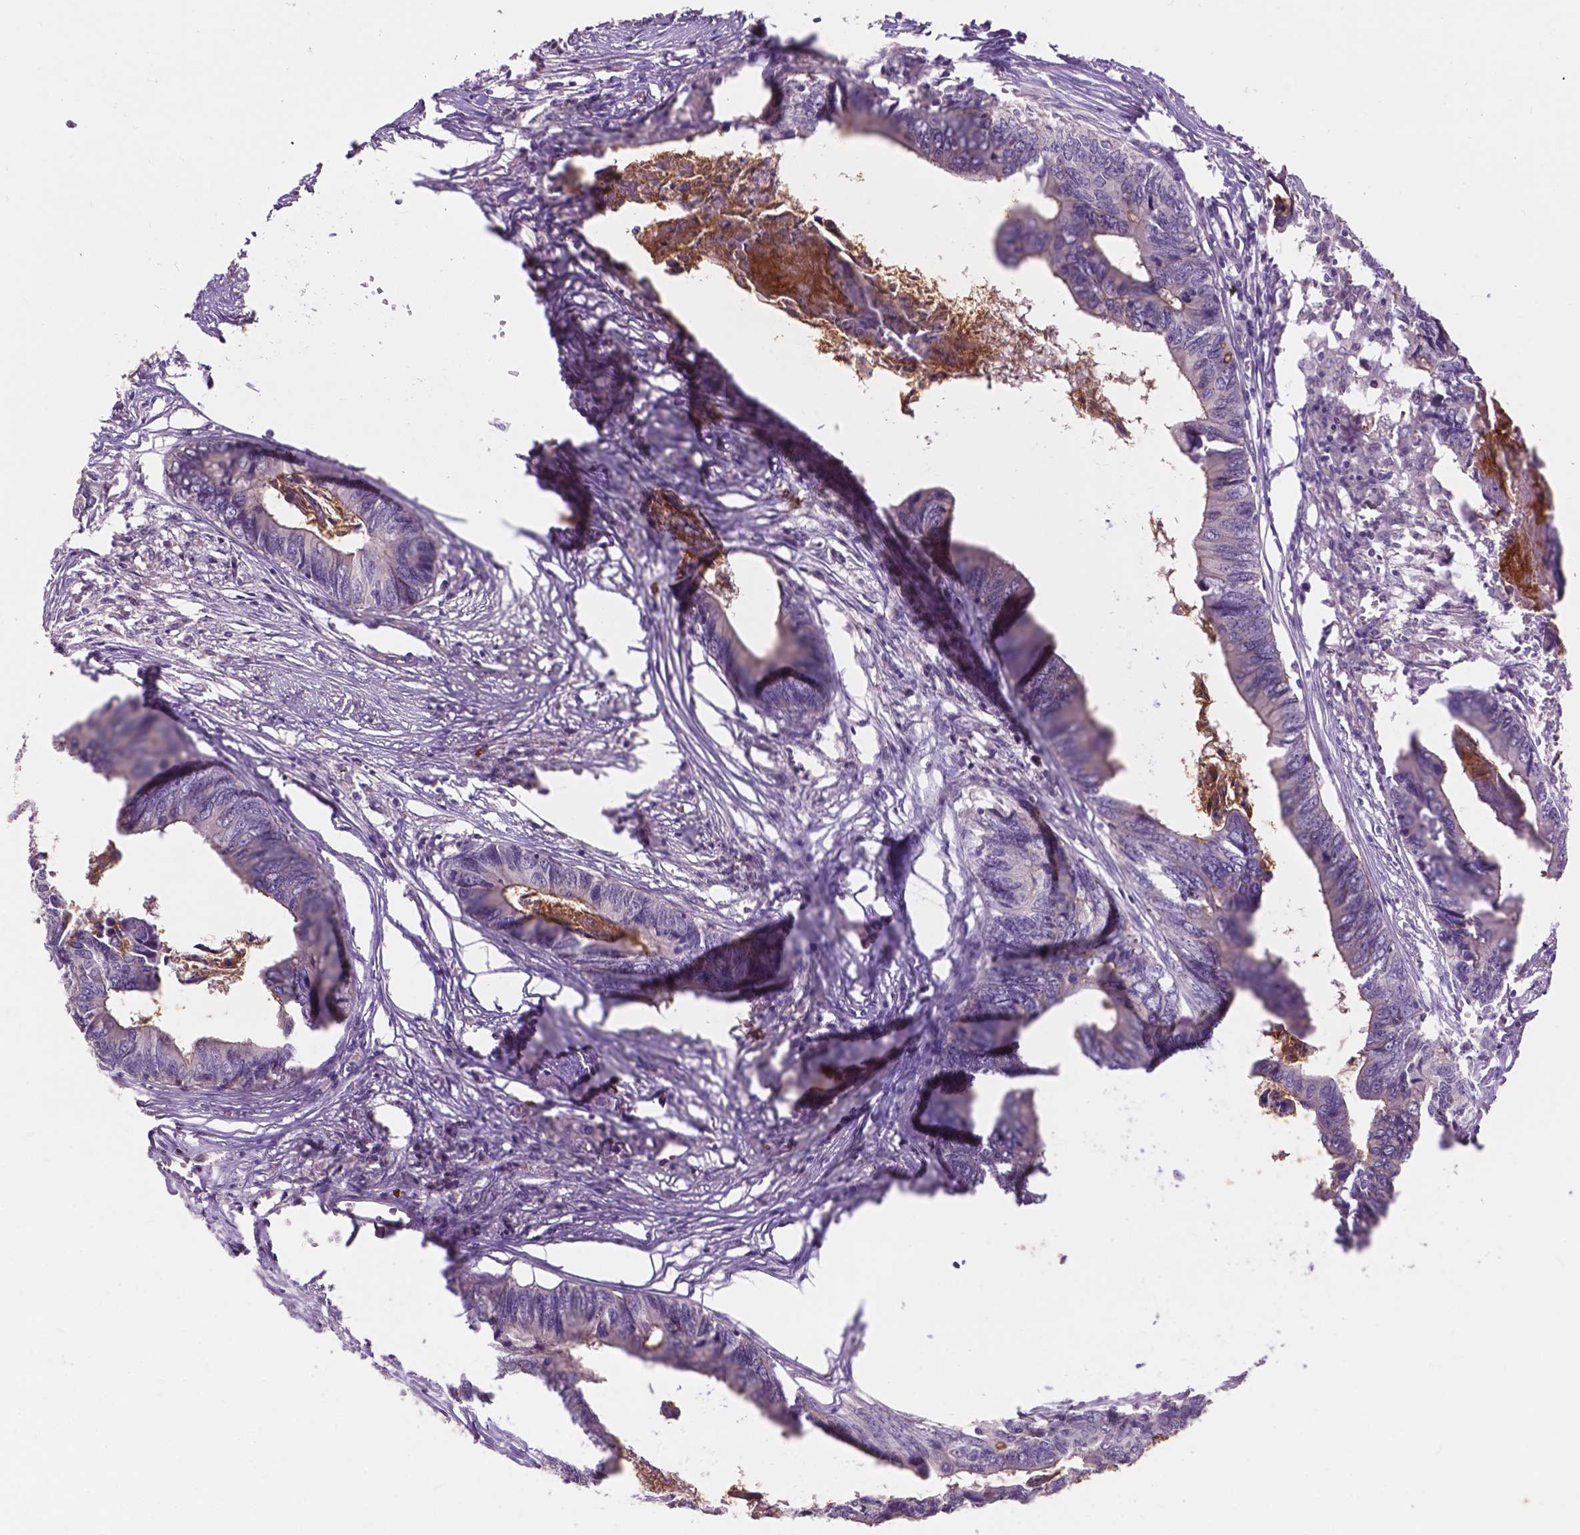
{"staining": {"intensity": "weak", "quantity": "<25%", "location": "cytoplasmic/membranous"}, "tissue": "colorectal cancer", "cell_type": "Tumor cells", "image_type": "cancer", "snomed": [{"axis": "morphology", "description": "Adenocarcinoma, NOS"}, {"axis": "topography", "description": "Colon"}], "caption": "Tumor cells show no significant staining in colorectal adenocarcinoma. Nuclei are stained in blue.", "gene": "PLSCR1", "patient": {"sex": "female", "age": 82}}